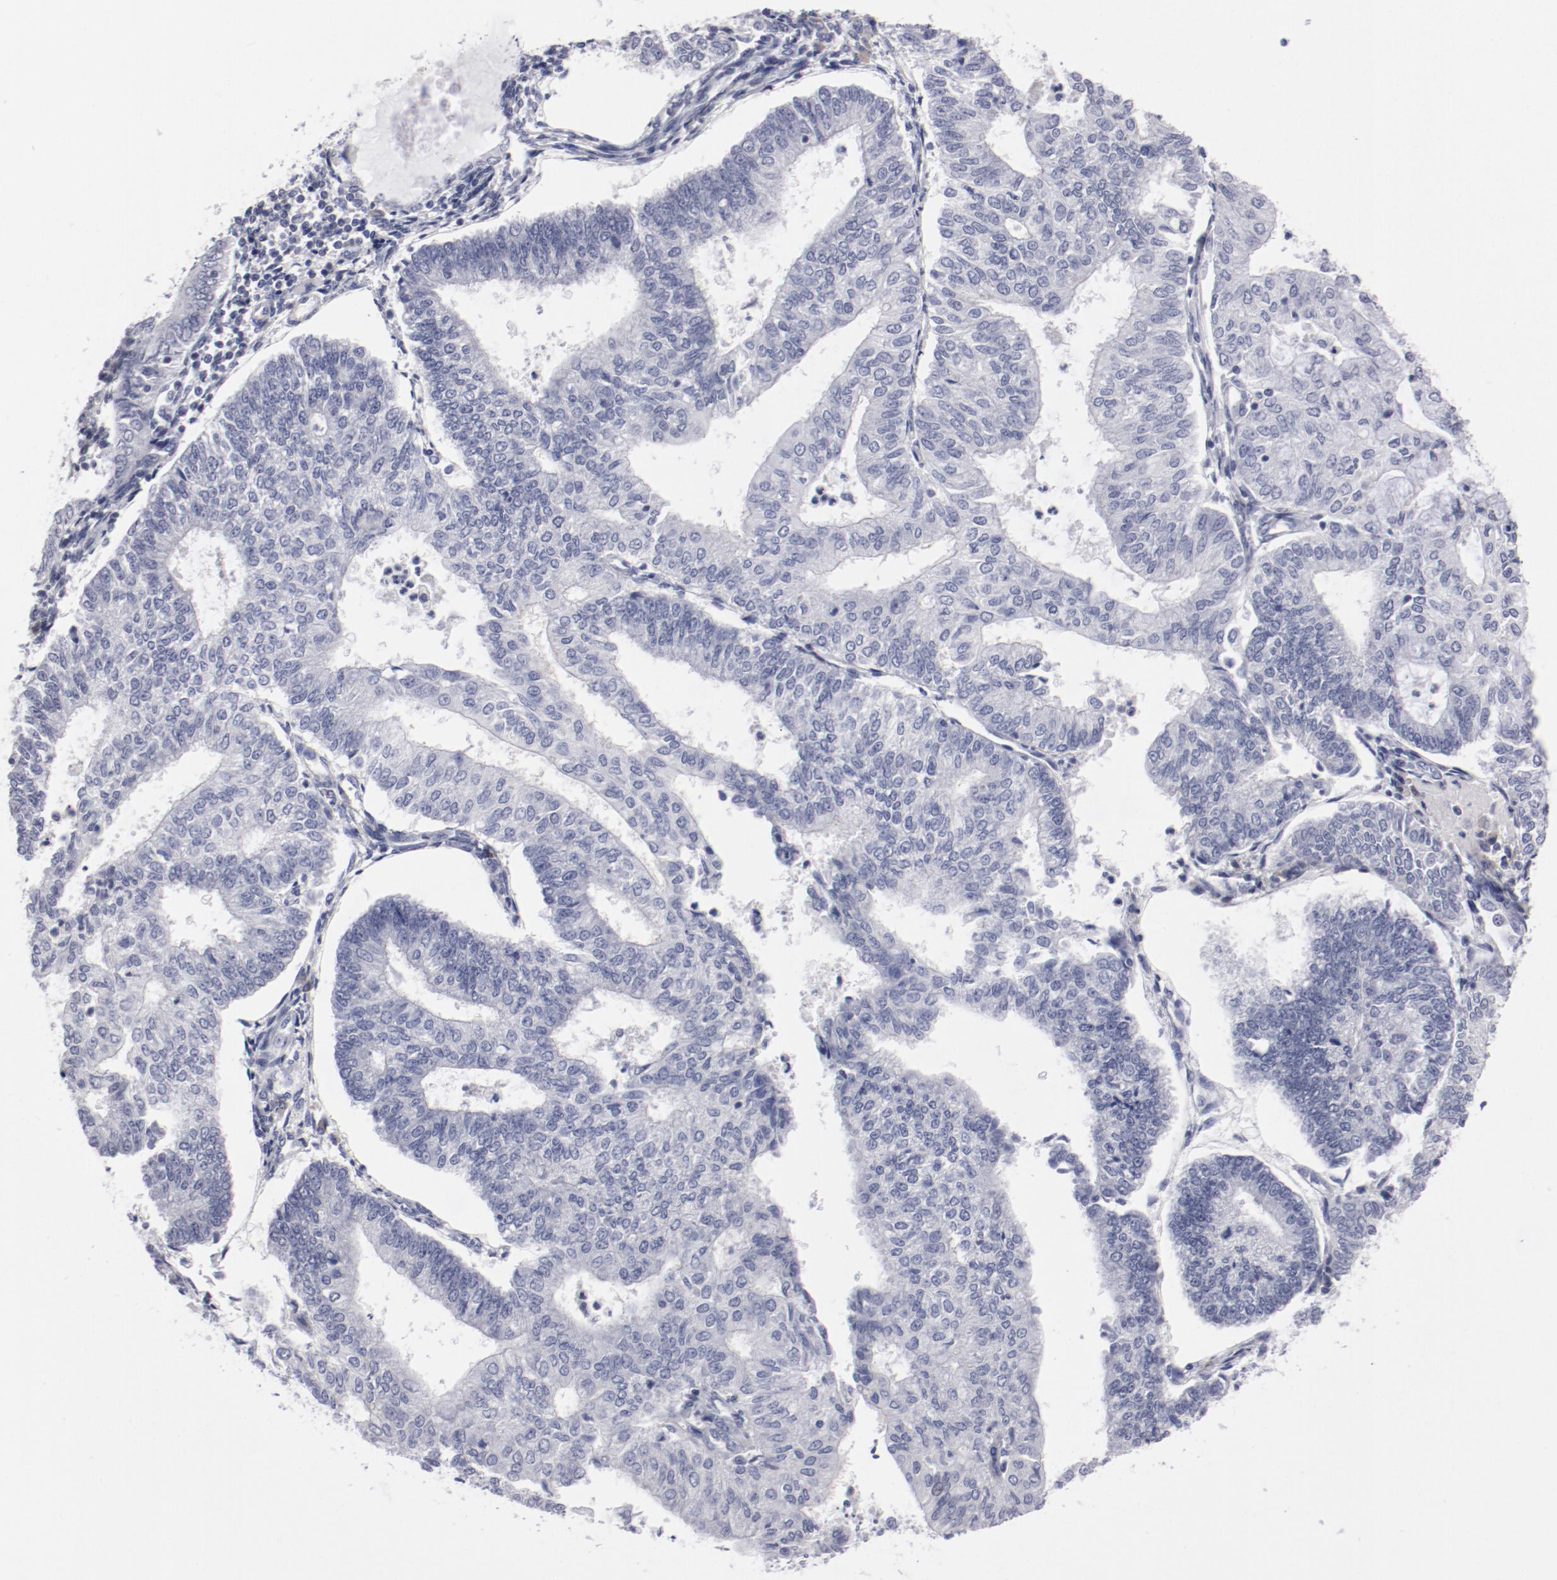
{"staining": {"intensity": "negative", "quantity": "none", "location": "none"}, "tissue": "endometrial cancer", "cell_type": "Tumor cells", "image_type": "cancer", "snomed": [{"axis": "morphology", "description": "Adenocarcinoma, NOS"}, {"axis": "topography", "description": "Endometrium"}], "caption": "High power microscopy micrograph of an immunohistochemistry image of endometrial cancer, revealing no significant positivity in tumor cells.", "gene": "LAX1", "patient": {"sex": "female", "age": 59}}